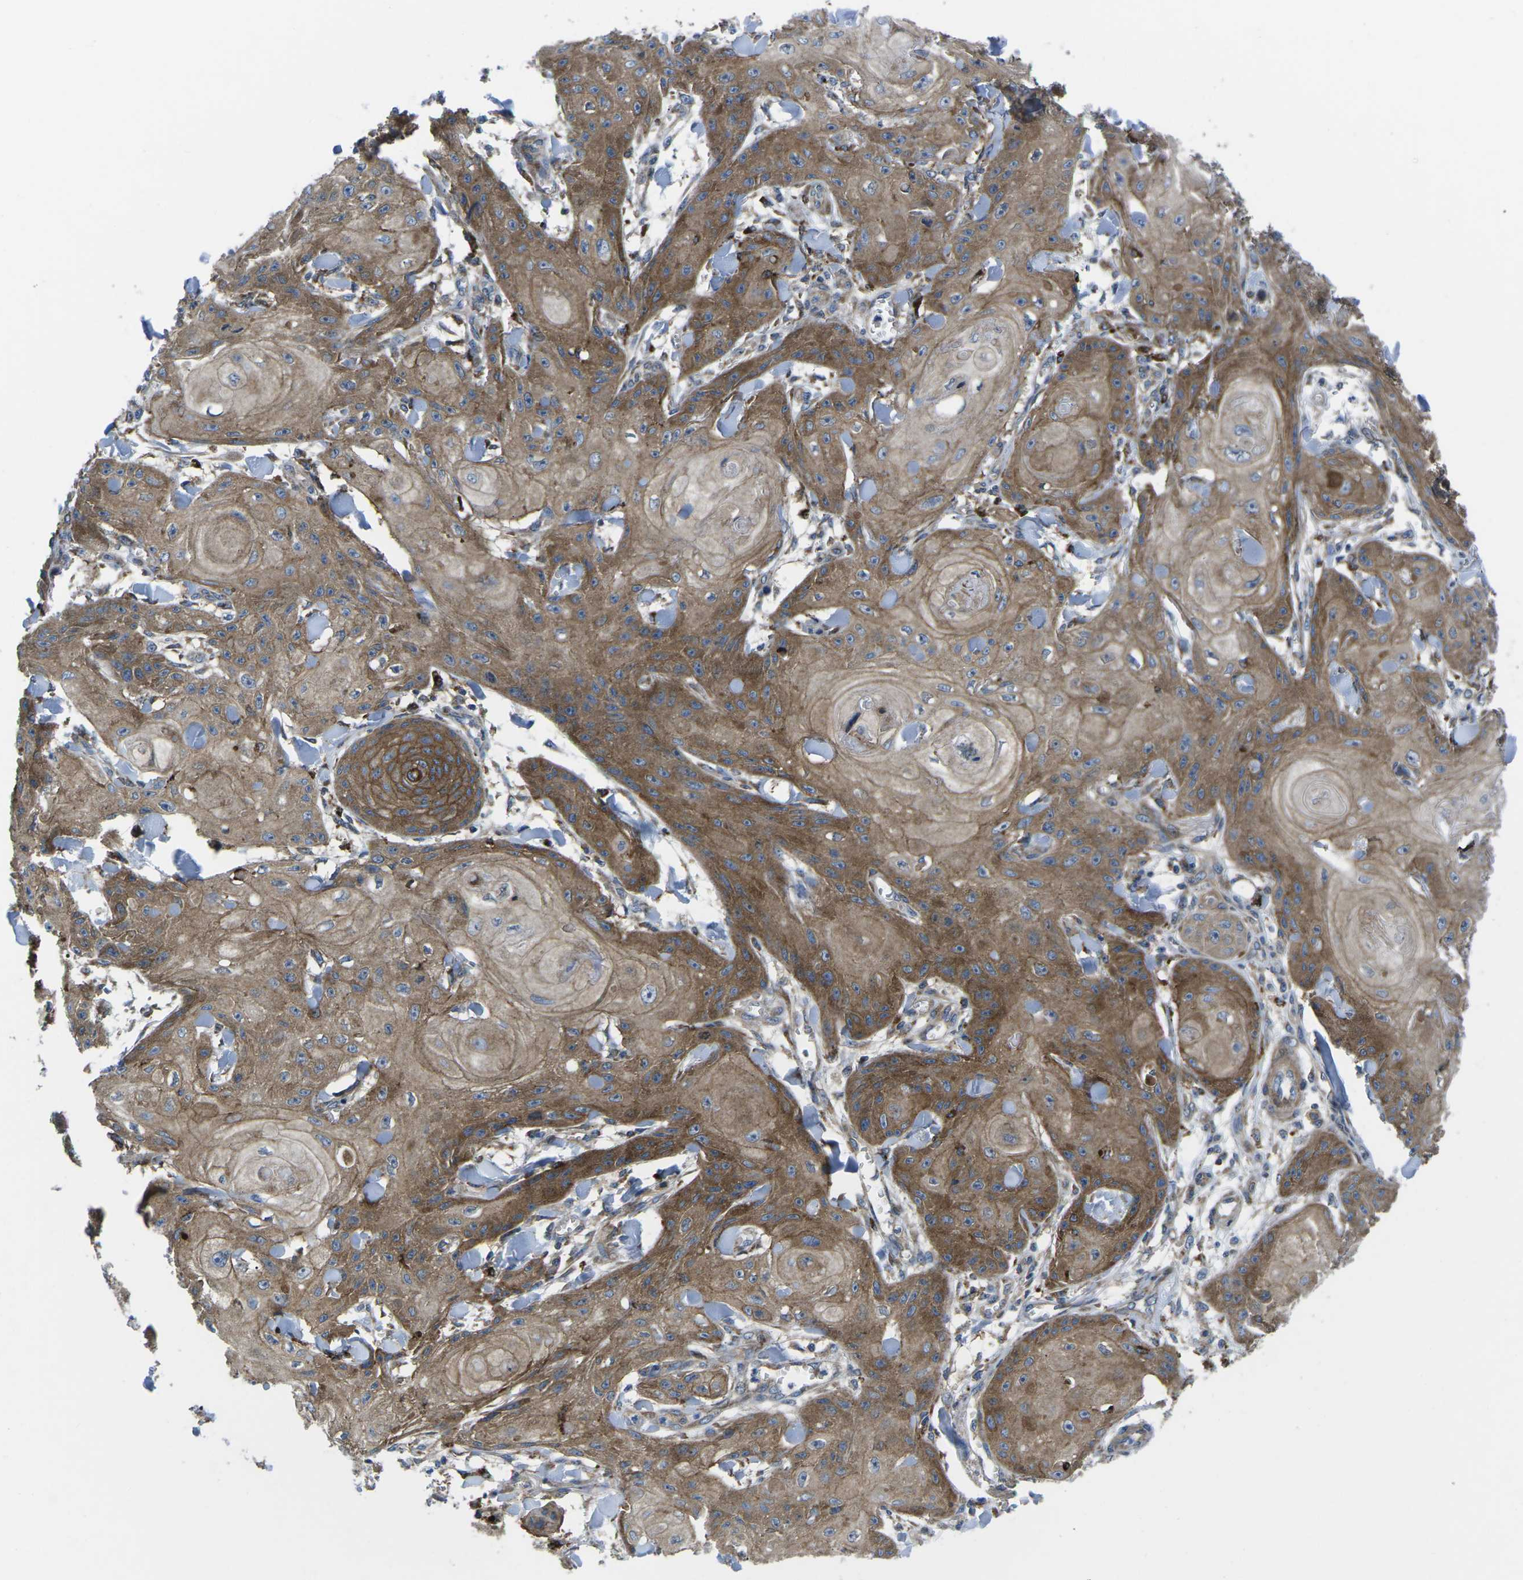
{"staining": {"intensity": "moderate", "quantity": ">75%", "location": "cytoplasmic/membranous"}, "tissue": "skin cancer", "cell_type": "Tumor cells", "image_type": "cancer", "snomed": [{"axis": "morphology", "description": "Squamous cell carcinoma, NOS"}, {"axis": "topography", "description": "Skin"}], "caption": "Skin cancer was stained to show a protein in brown. There is medium levels of moderate cytoplasmic/membranous staining in approximately >75% of tumor cells.", "gene": "DLG1", "patient": {"sex": "male", "age": 74}}